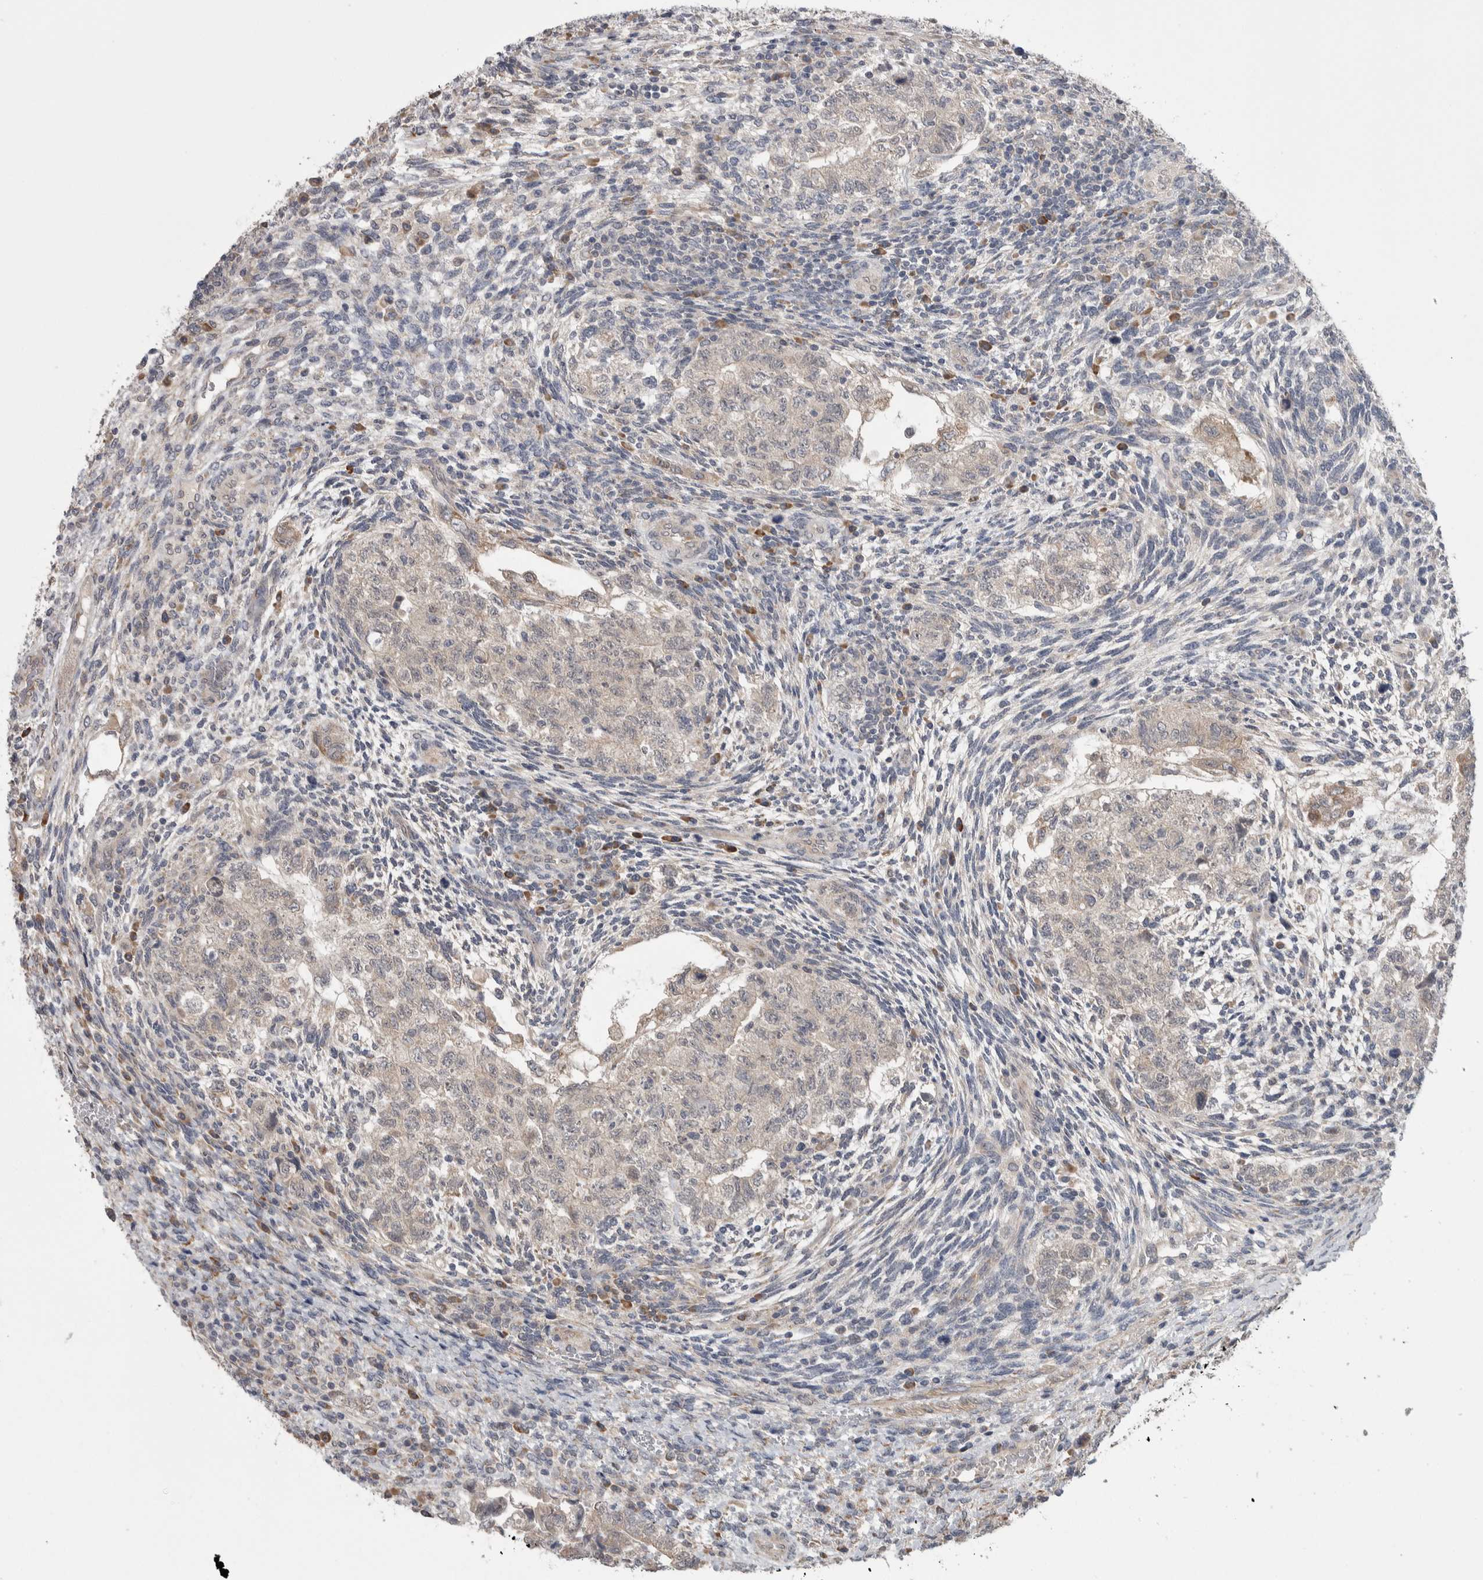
{"staining": {"intensity": "negative", "quantity": "none", "location": "none"}, "tissue": "testis cancer", "cell_type": "Tumor cells", "image_type": "cancer", "snomed": [{"axis": "morphology", "description": "Normal tissue, NOS"}, {"axis": "morphology", "description": "Carcinoma, Embryonal, NOS"}, {"axis": "topography", "description": "Testis"}], "caption": "Immunohistochemistry (IHC) of testis cancer displays no staining in tumor cells.", "gene": "CUL2", "patient": {"sex": "male", "age": 36}}